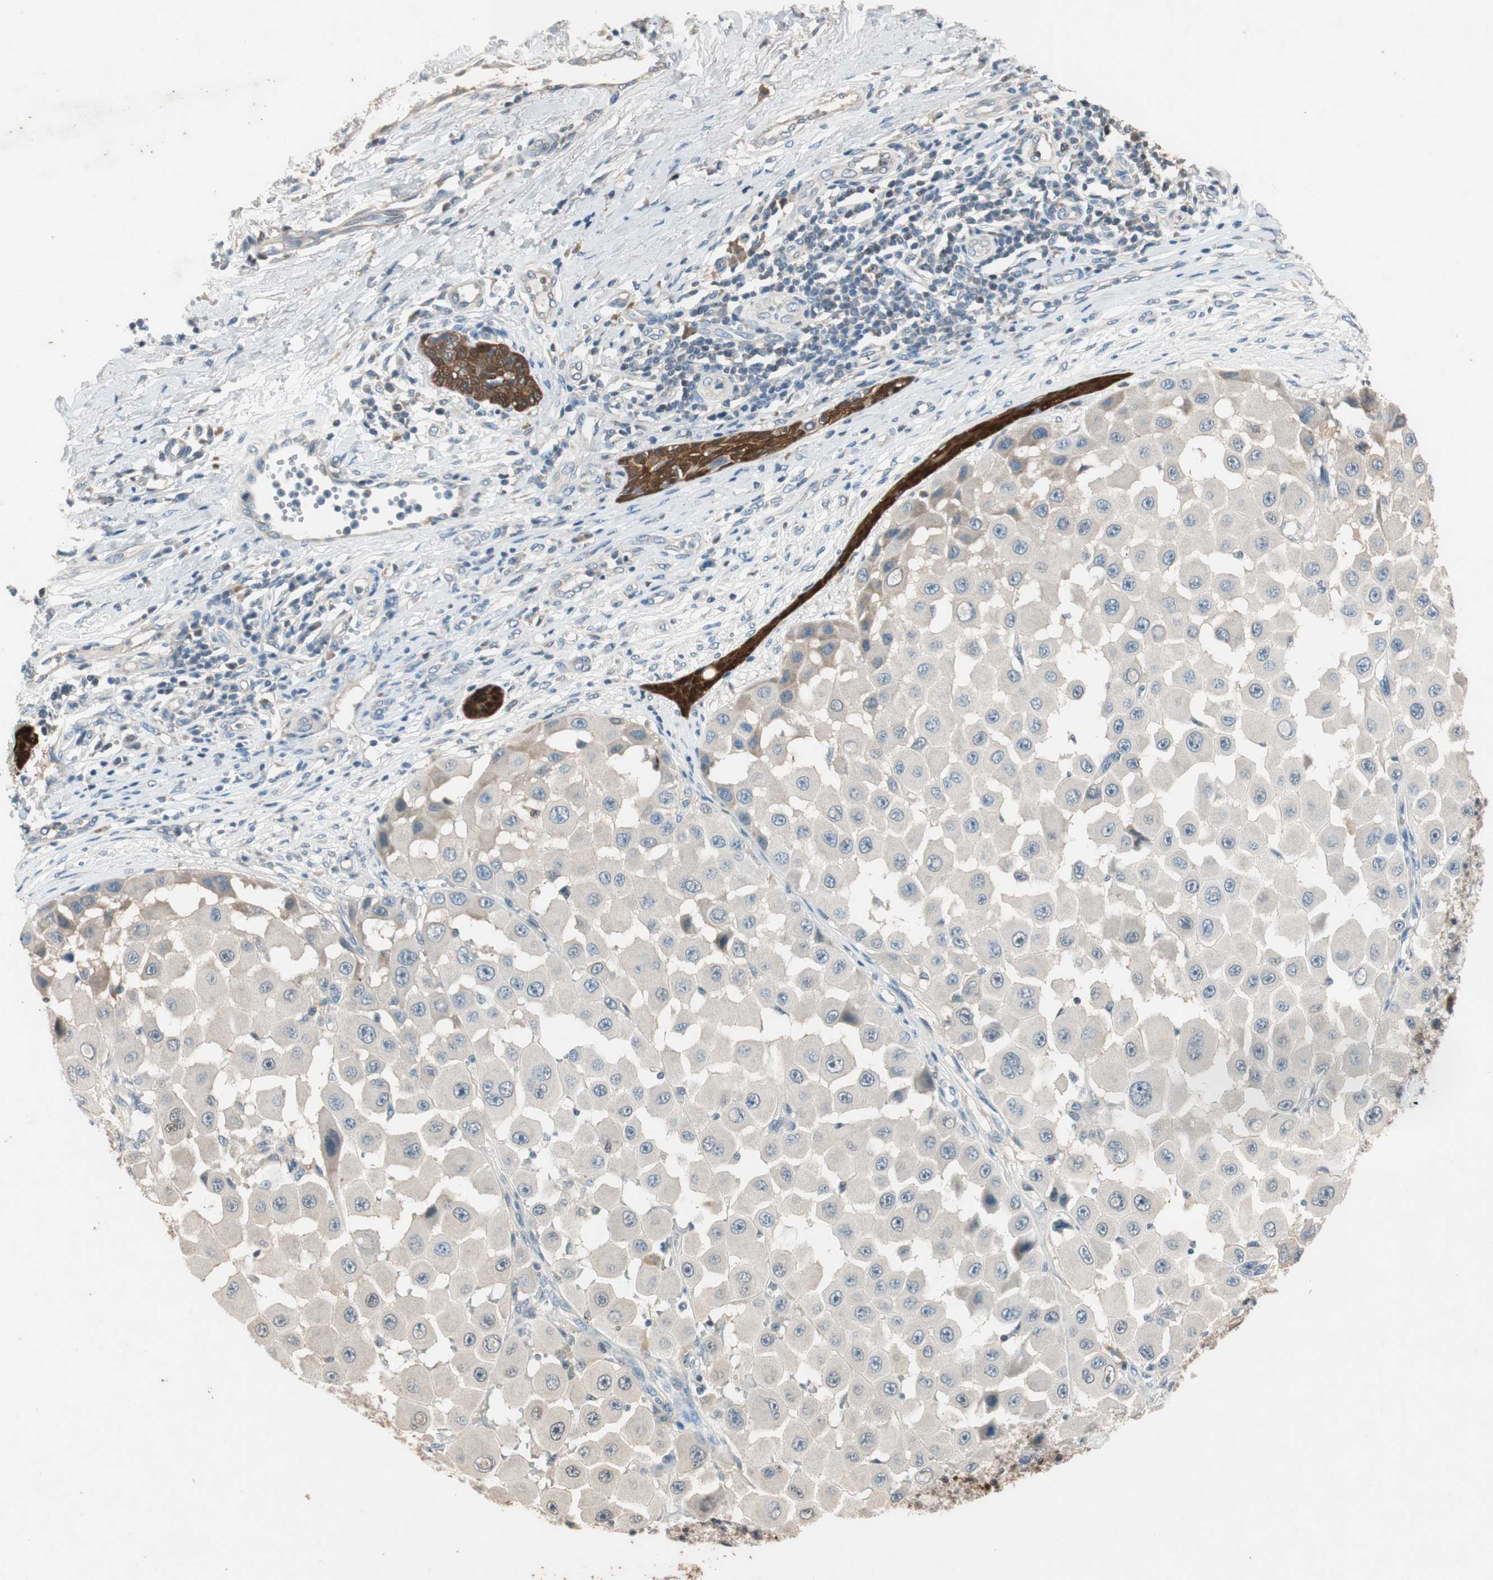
{"staining": {"intensity": "weak", "quantity": ">75%", "location": "cytoplasmic/membranous"}, "tissue": "melanoma", "cell_type": "Tumor cells", "image_type": "cancer", "snomed": [{"axis": "morphology", "description": "Malignant melanoma, NOS"}, {"axis": "topography", "description": "Skin"}], "caption": "Immunohistochemistry (DAB (3,3'-diaminobenzidine)) staining of malignant melanoma shows weak cytoplasmic/membranous protein expression in approximately >75% of tumor cells.", "gene": "SERPINB5", "patient": {"sex": "female", "age": 81}}